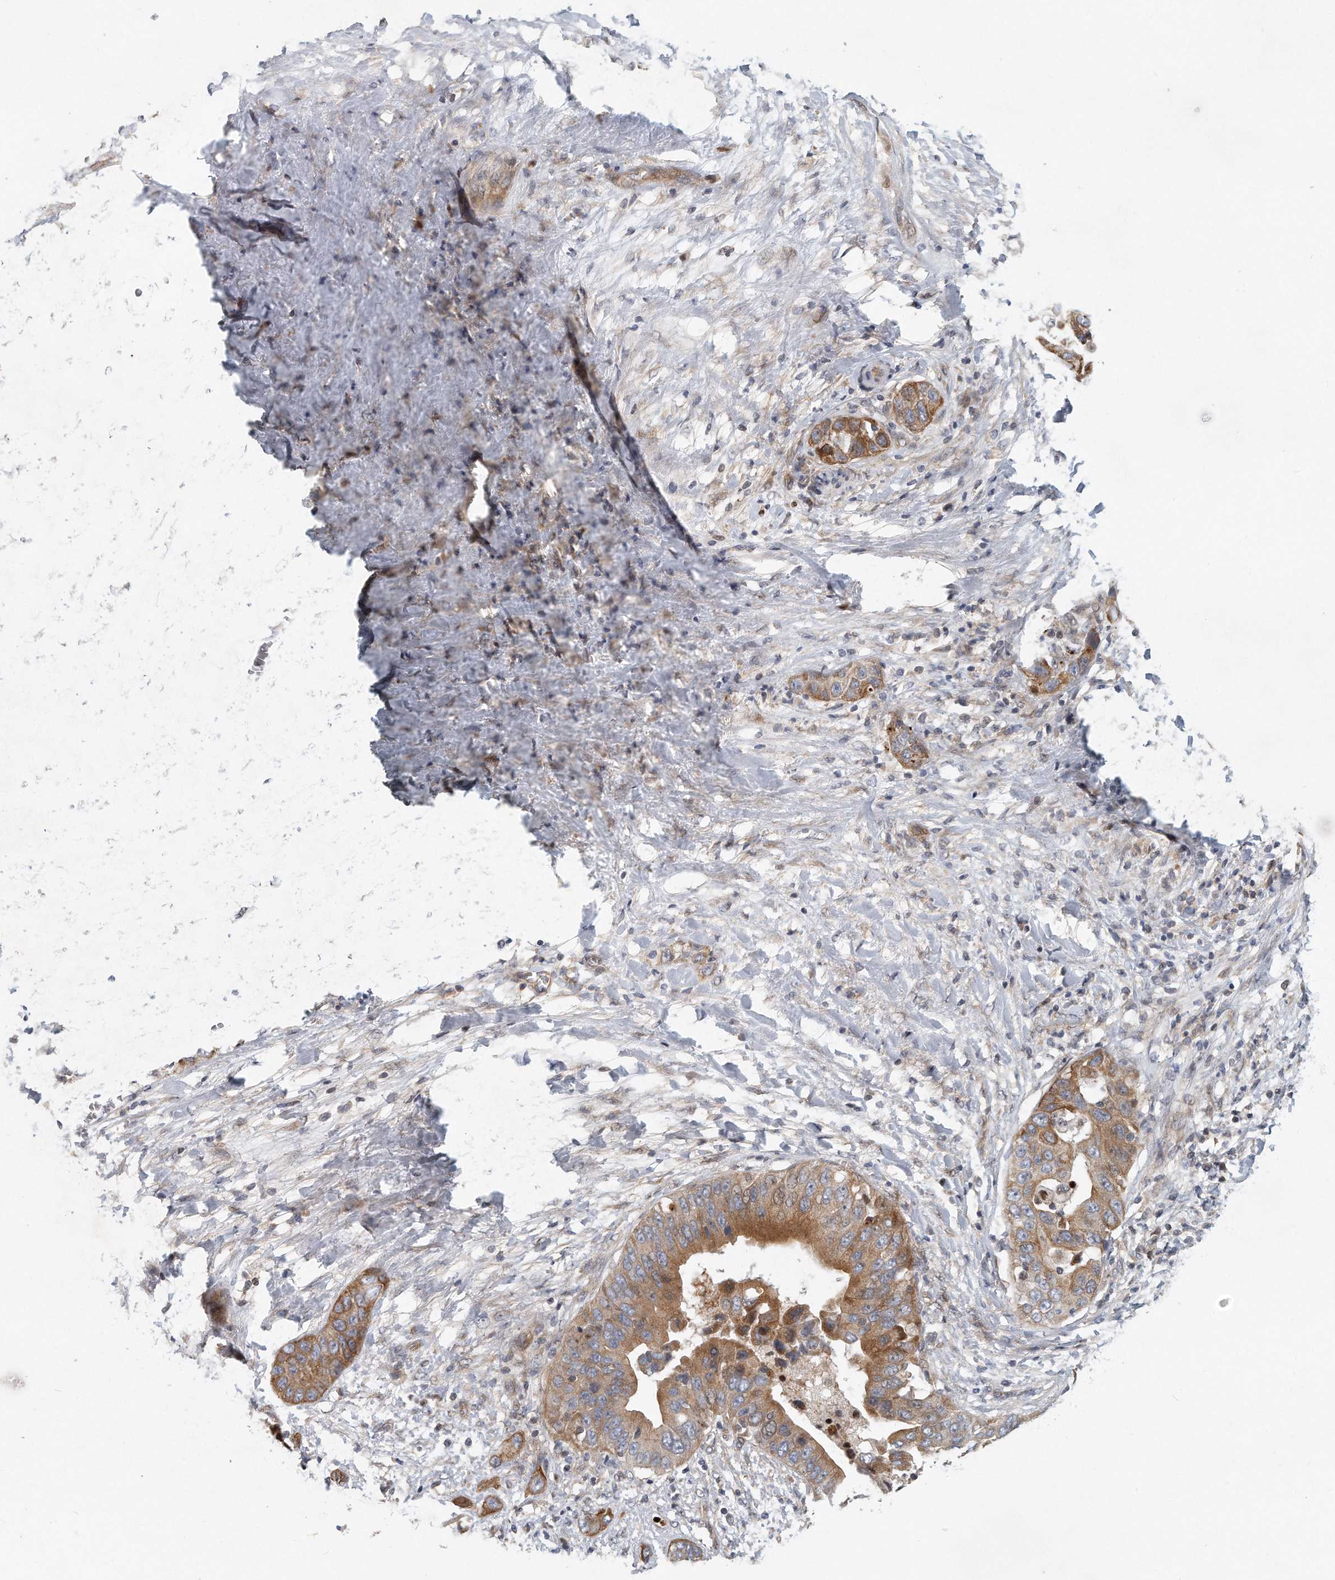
{"staining": {"intensity": "moderate", "quantity": ">75%", "location": "cytoplasmic/membranous"}, "tissue": "liver cancer", "cell_type": "Tumor cells", "image_type": "cancer", "snomed": [{"axis": "morphology", "description": "Cholangiocarcinoma"}, {"axis": "topography", "description": "Liver"}], "caption": "DAB immunohistochemical staining of liver cholangiocarcinoma shows moderate cytoplasmic/membranous protein expression in about >75% of tumor cells.", "gene": "PCDH8", "patient": {"sex": "female", "age": 52}}